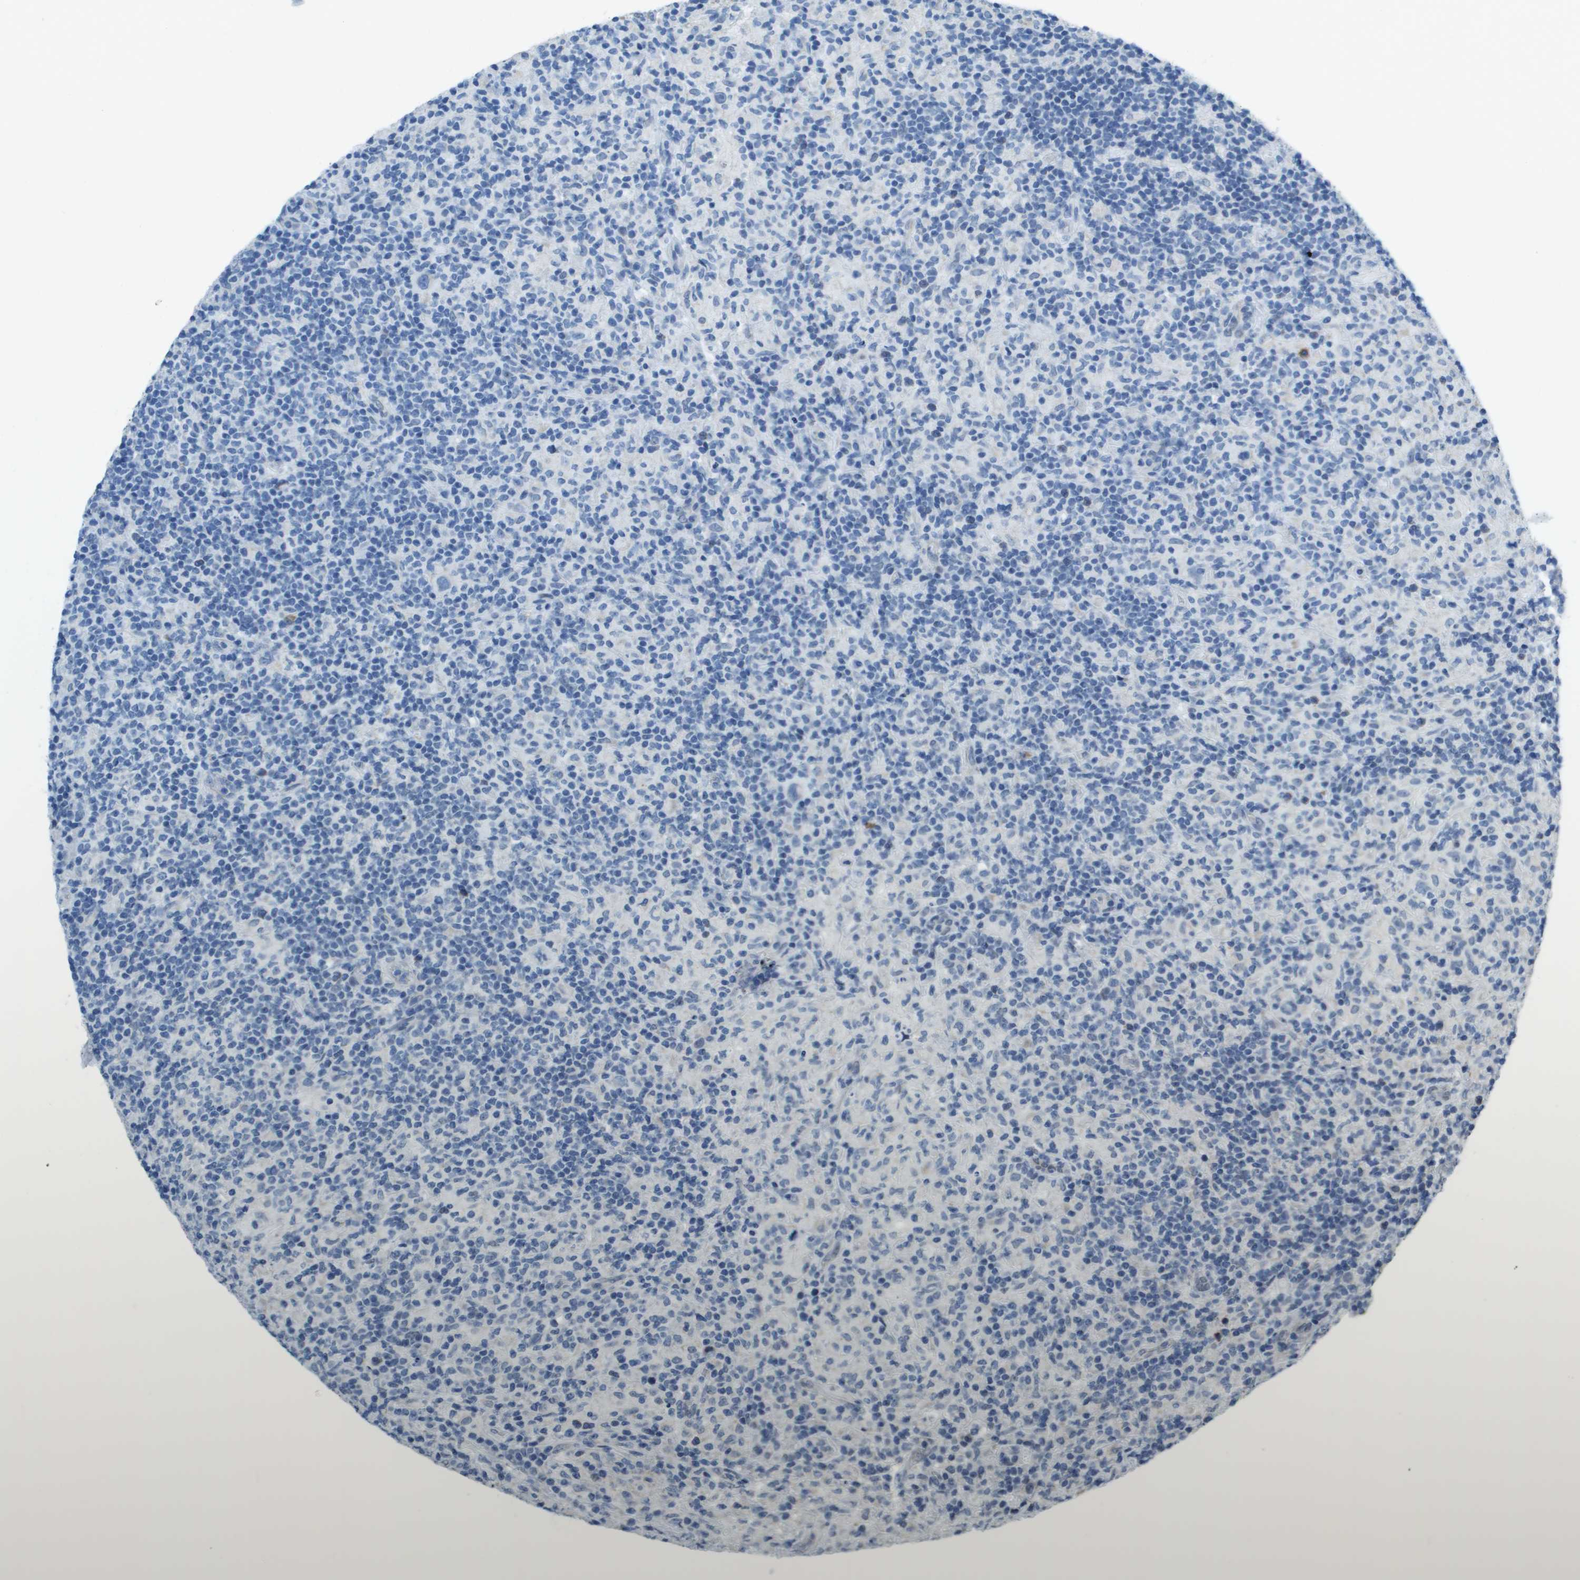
{"staining": {"intensity": "negative", "quantity": "none", "location": "none"}, "tissue": "lymphoma", "cell_type": "Tumor cells", "image_type": "cancer", "snomed": [{"axis": "morphology", "description": "Hodgkin's disease, NOS"}, {"axis": "topography", "description": "Lymph node"}], "caption": "Micrograph shows no significant protein expression in tumor cells of lymphoma.", "gene": "SDC1", "patient": {"sex": "male", "age": 70}}